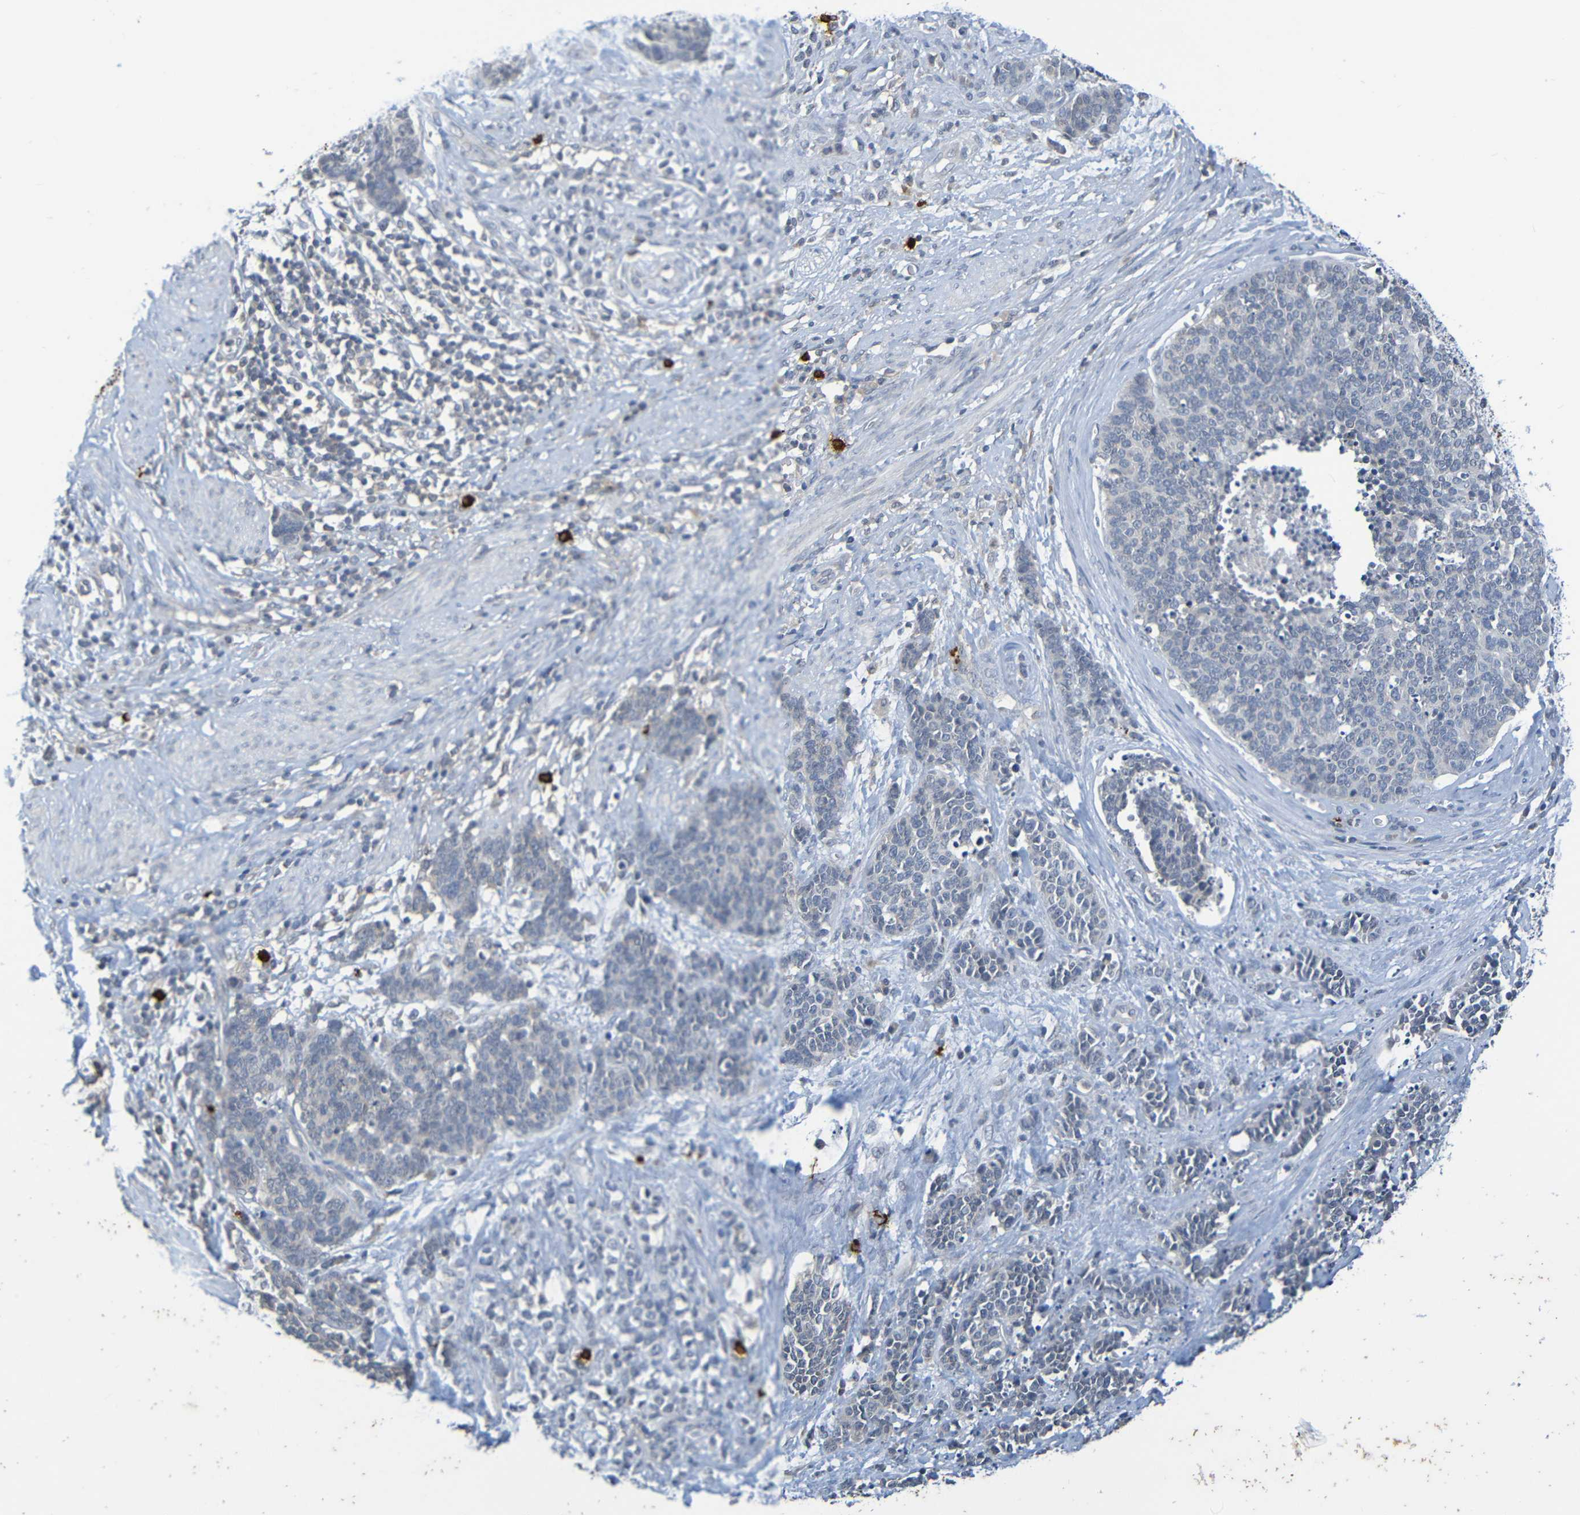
{"staining": {"intensity": "negative", "quantity": "none", "location": "none"}, "tissue": "cervical cancer", "cell_type": "Tumor cells", "image_type": "cancer", "snomed": [{"axis": "morphology", "description": "Squamous cell carcinoma, NOS"}, {"axis": "topography", "description": "Cervix"}], "caption": "Immunohistochemical staining of cervical cancer (squamous cell carcinoma) demonstrates no significant positivity in tumor cells.", "gene": "C3AR1", "patient": {"sex": "female", "age": 35}}